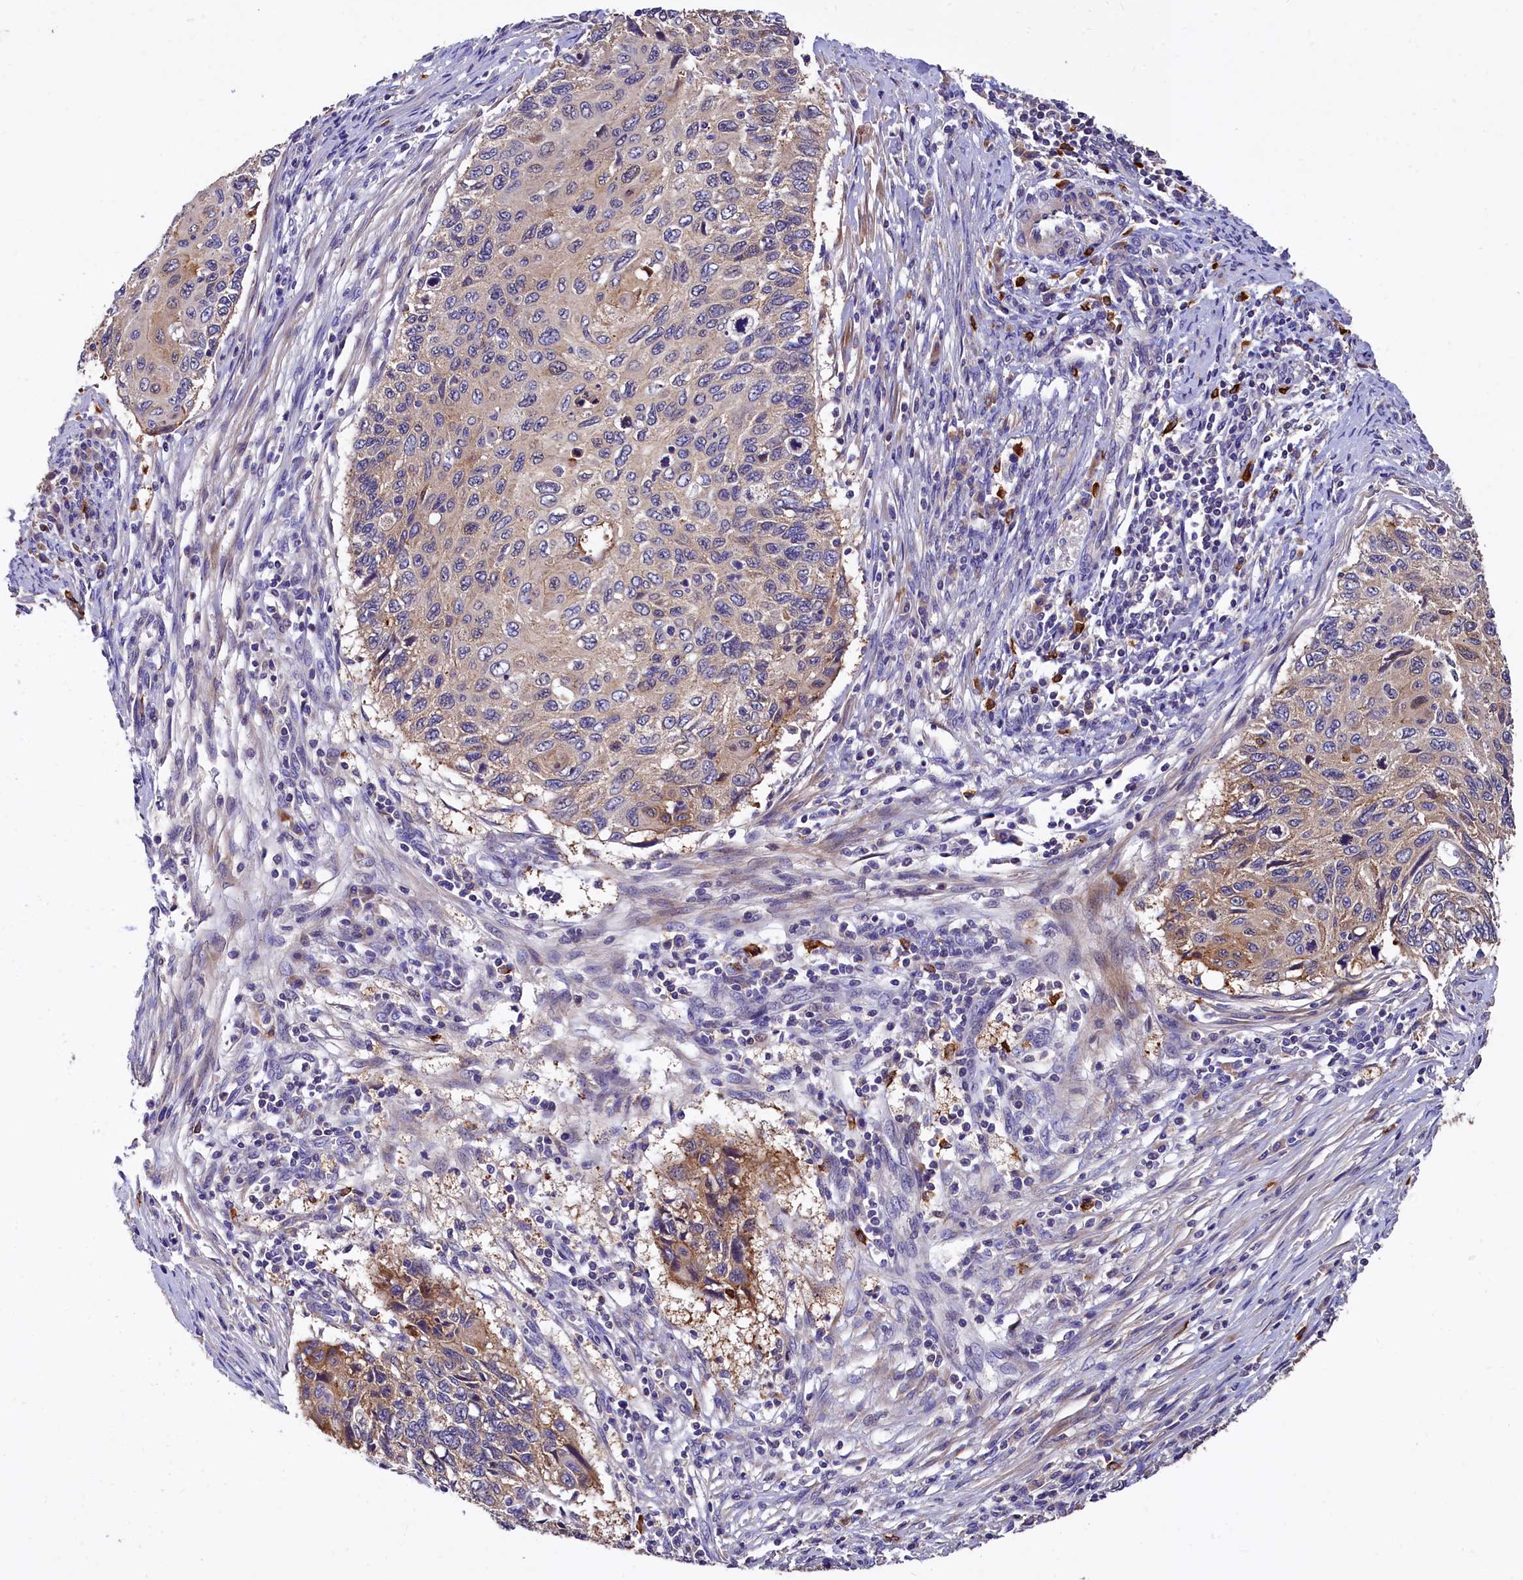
{"staining": {"intensity": "weak", "quantity": "25%-75%", "location": "cytoplasmic/membranous"}, "tissue": "cervical cancer", "cell_type": "Tumor cells", "image_type": "cancer", "snomed": [{"axis": "morphology", "description": "Squamous cell carcinoma, NOS"}, {"axis": "topography", "description": "Cervix"}], "caption": "IHC of cervical cancer displays low levels of weak cytoplasmic/membranous positivity in approximately 25%-75% of tumor cells. (IHC, brightfield microscopy, high magnification).", "gene": "EPS8L2", "patient": {"sex": "female", "age": 70}}